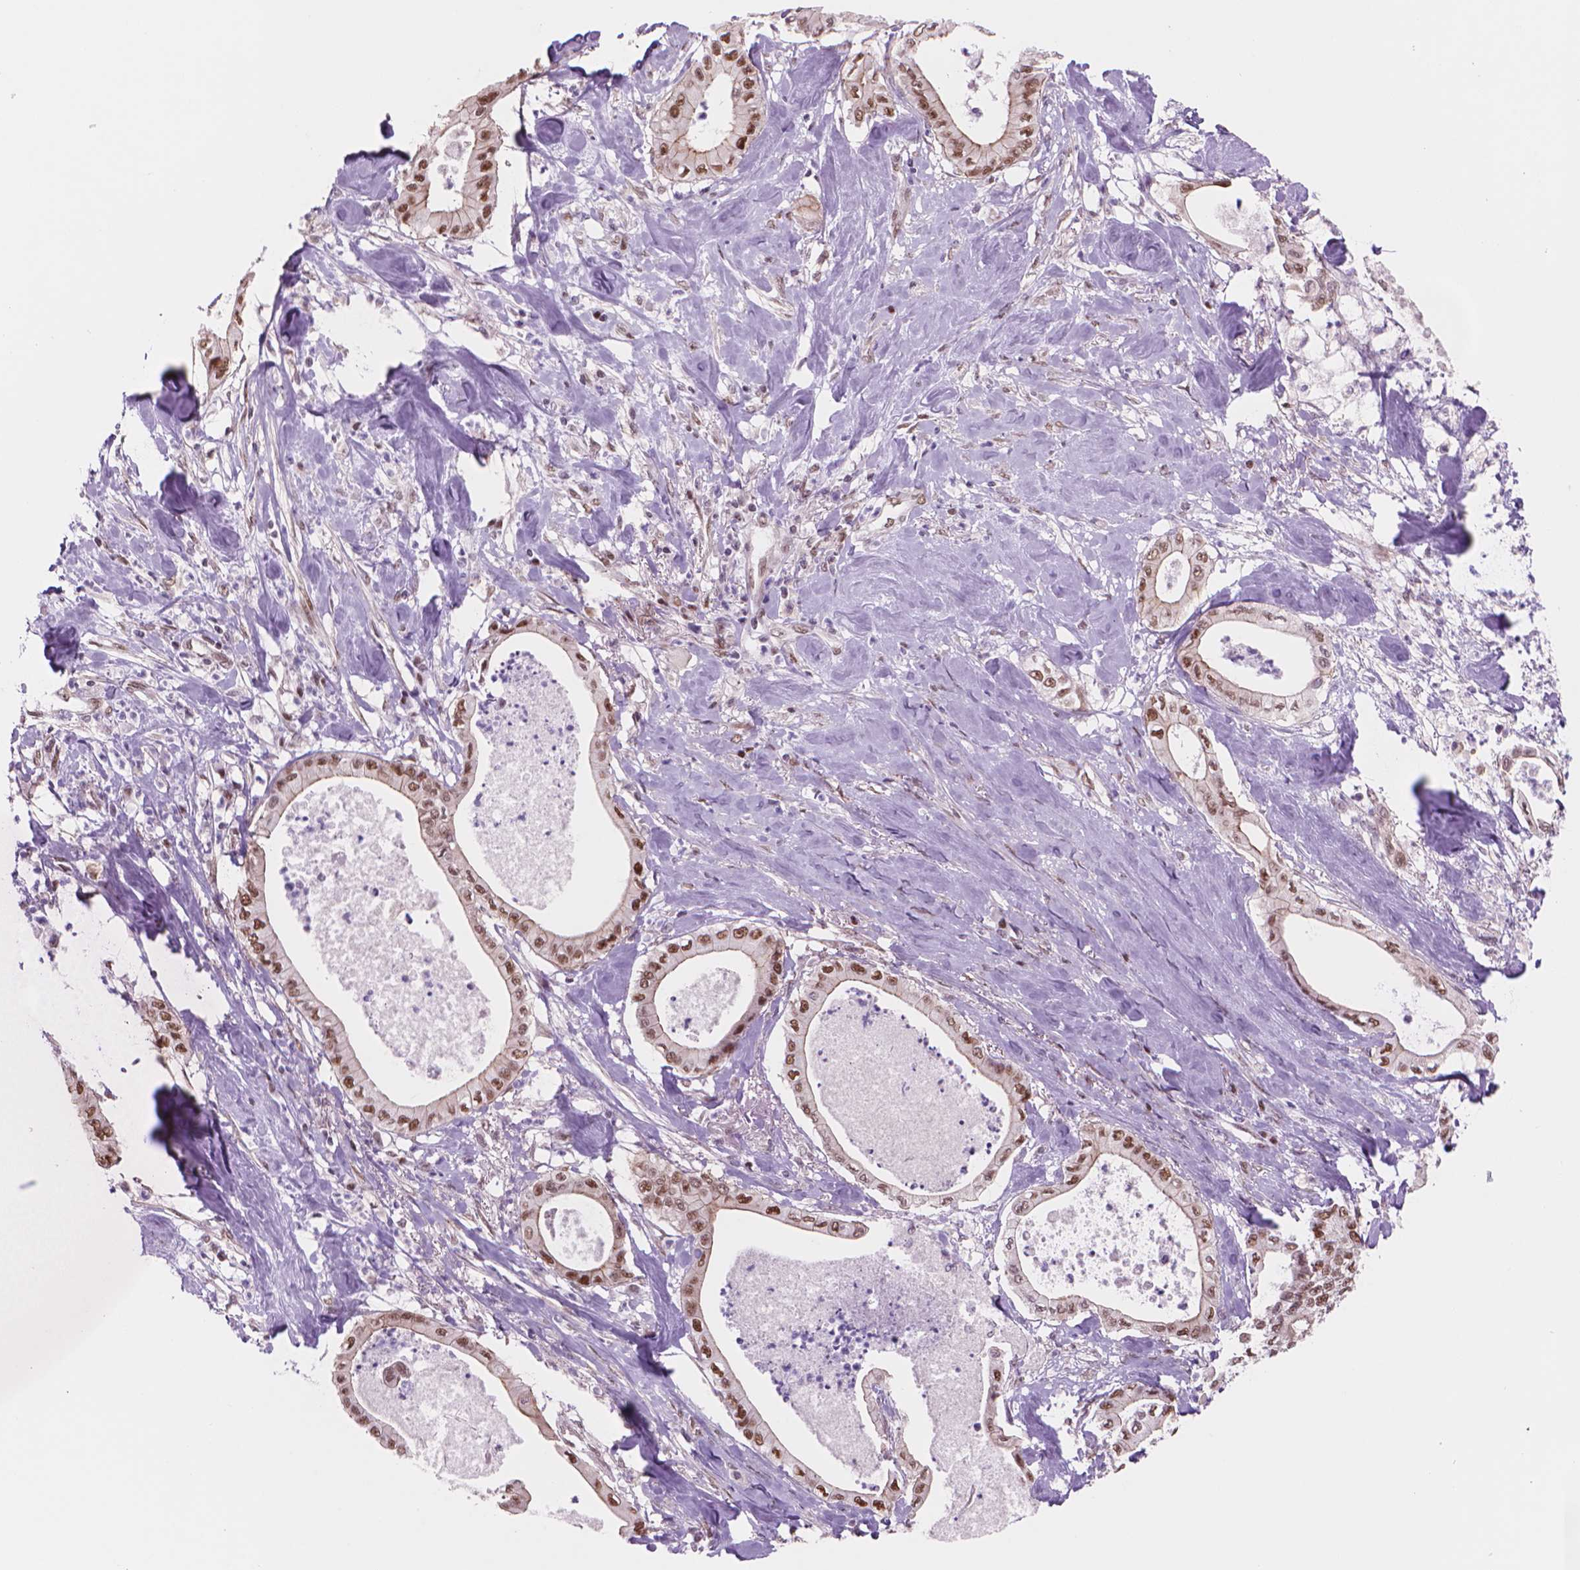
{"staining": {"intensity": "strong", "quantity": ">75%", "location": "nuclear"}, "tissue": "pancreatic cancer", "cell_type": "Tumor cells", "image_type": "cancer", "snomed": [{"axis": "morphology", "description": "Adenocarcinoma, NOS"}, {"axis": "topography", "description": "Pancreas"}], "caption": "Human adenocarcinoma (pancreatic) stained with a protein marker shows strong staining in tumor cells.", "gene": "POLR3D", "patient": {"sex": "male", "age": 71}}